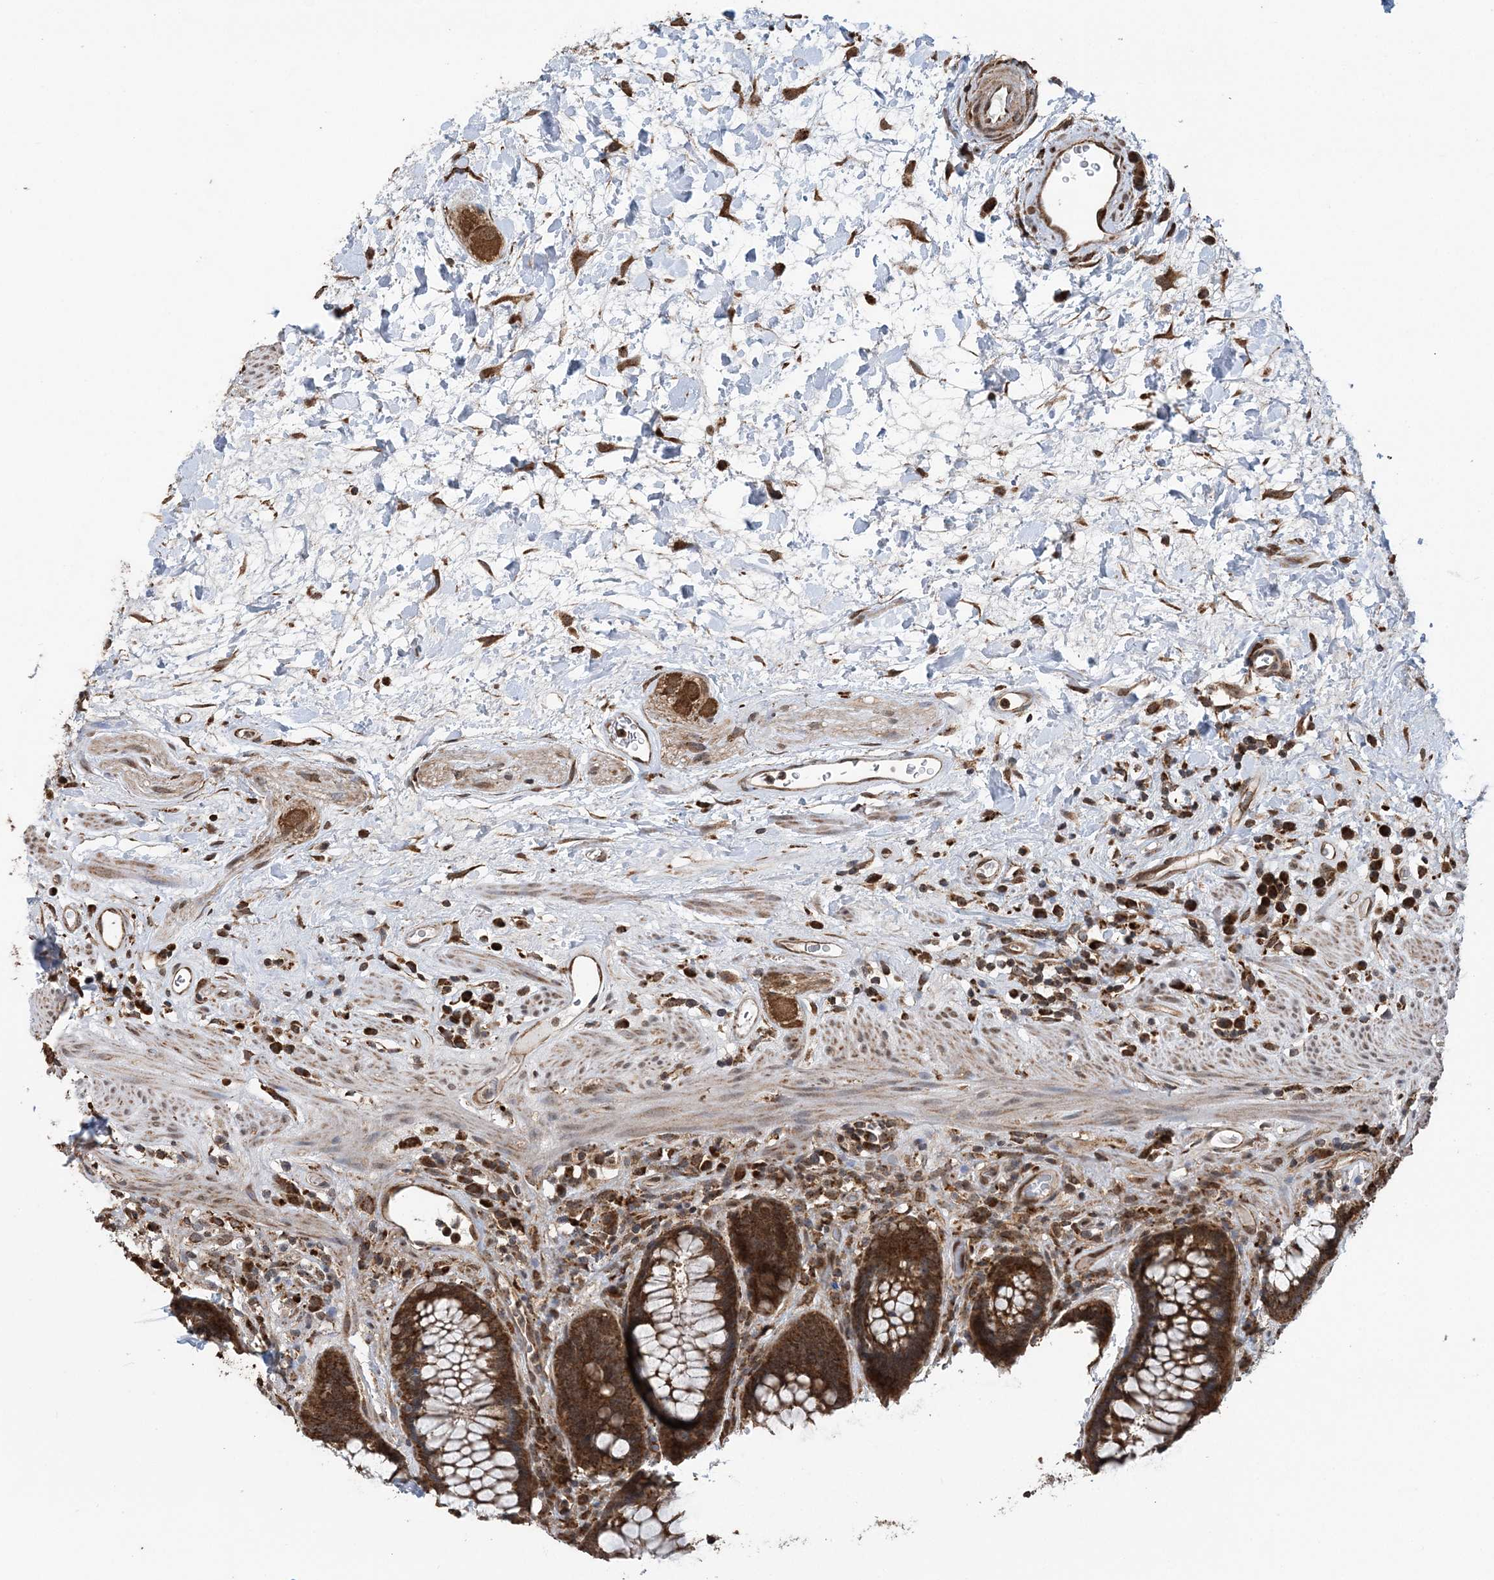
{"staining": {"intensity": "strong", "quantity": ">75%", "location": "cytoplasmic/membranous"}, "tissue": "rectum", "cell_type": "Glandular cells", "image_type": "normal", "snomed": [{"axis": "morphology", "description": "Normal tissue, NOS"}, {"axis": "topography", "description": "Rectum"}], "caption": "Strong cytoplasmic/membranous positivity for a protein is identified in about >75% of glandular cells of unremarkable rectum using immunohistochemistry.", "gene": "PCBP1", "patient": {"sex": "male", "age": 64}}